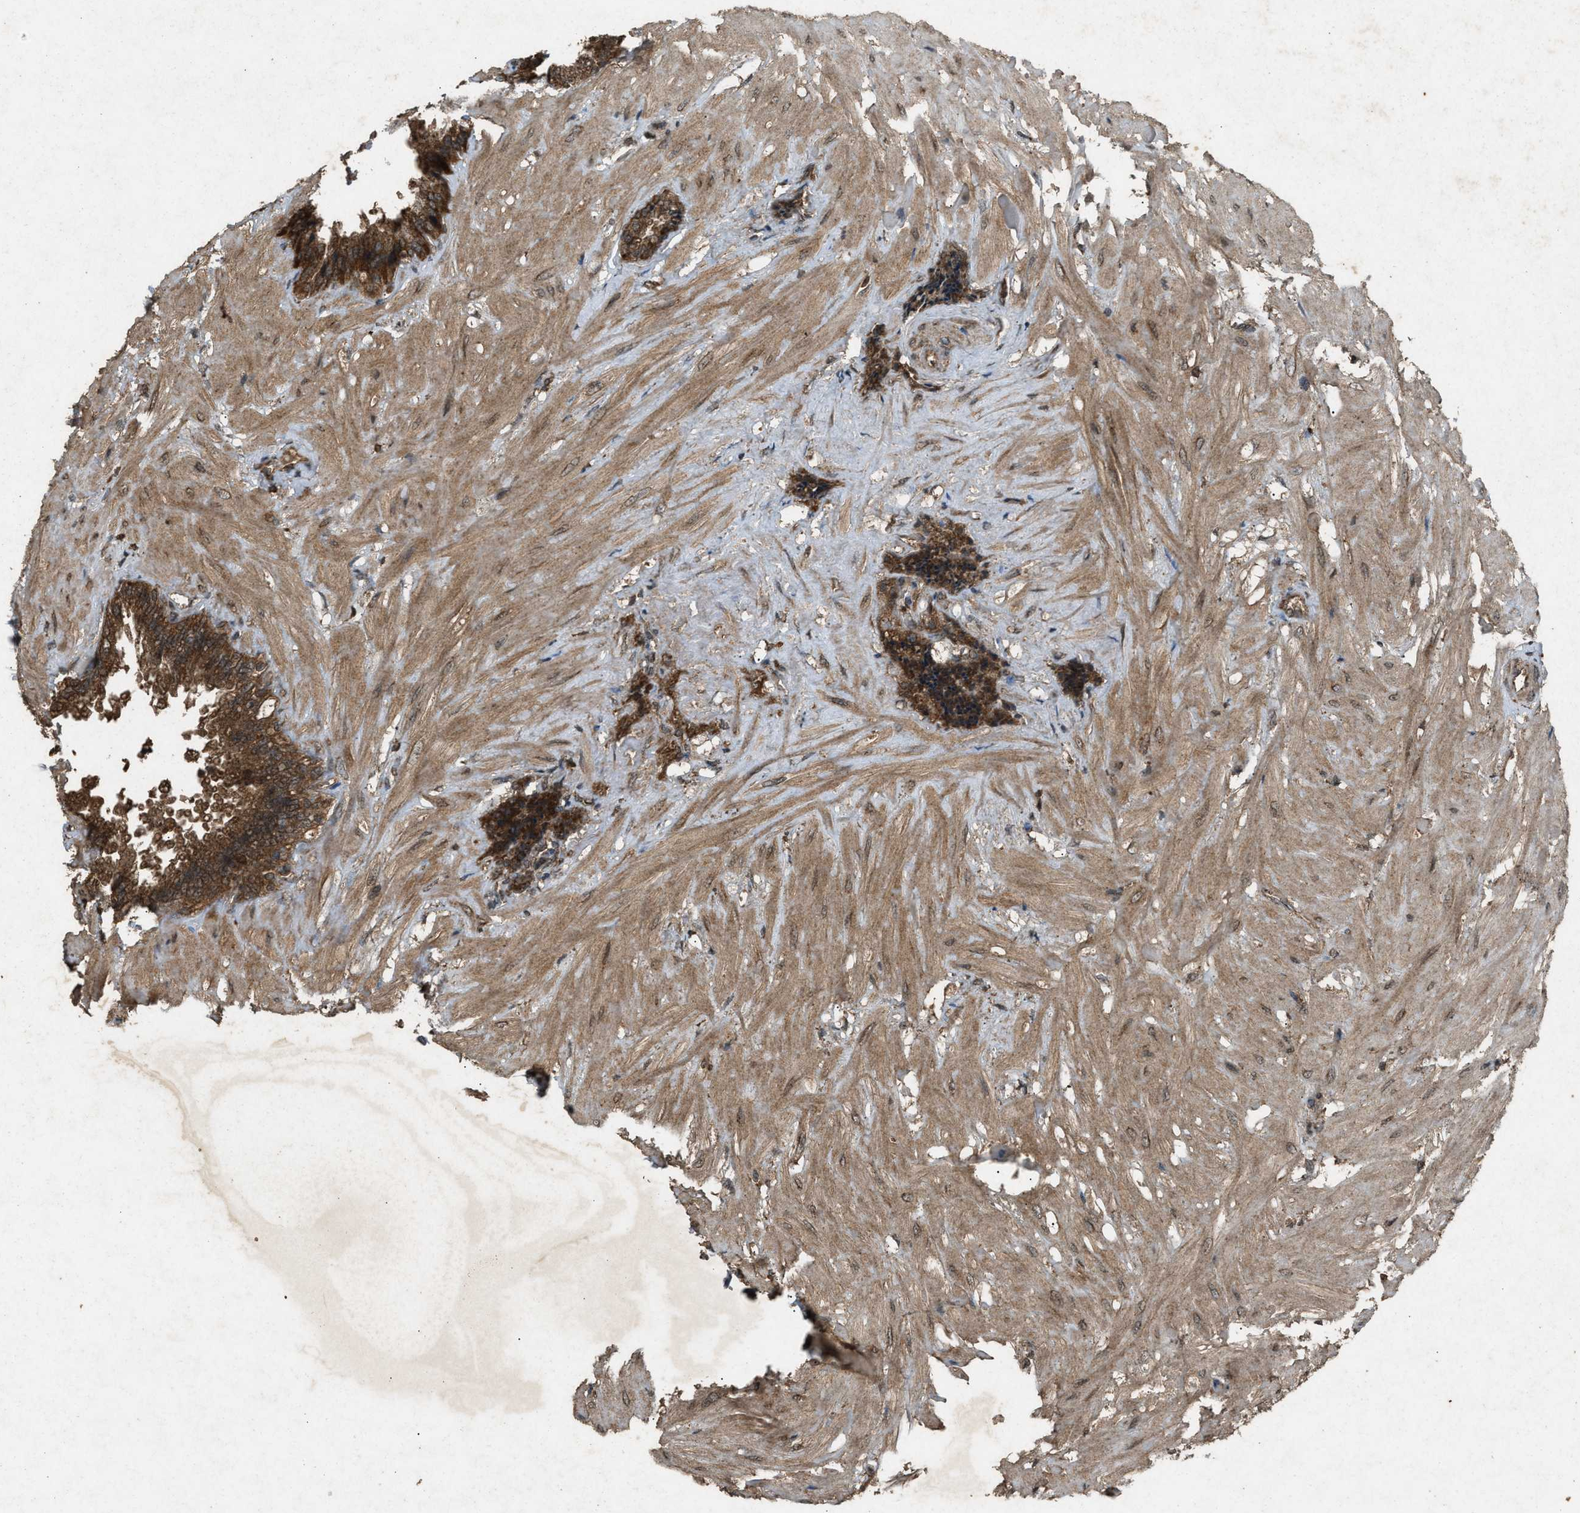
{"staining": {"intensity": "strong", "quantity": ">75%", "location": "cytoplasmic/membranous"}, "tissue": "seminal vesicle", "cell_type": "Glandular cells", "image_type": "normal", "snomed": [{"axis": "morphology", "description": "Normal tissue, NOS"}, {"axis": "topography", "description": "Seminal veicle"}], "caption": "Immunohistochemical staining of normal human seminal vesicle reveals strong cytoplasmic/membranous protein positivity in about >75% of glandular cells. Immunohistochemistry stains the protein in brown and the nuclei are stained blue.", "gene": "OAS1", "patient": {"sex": "male", "age": 46}}